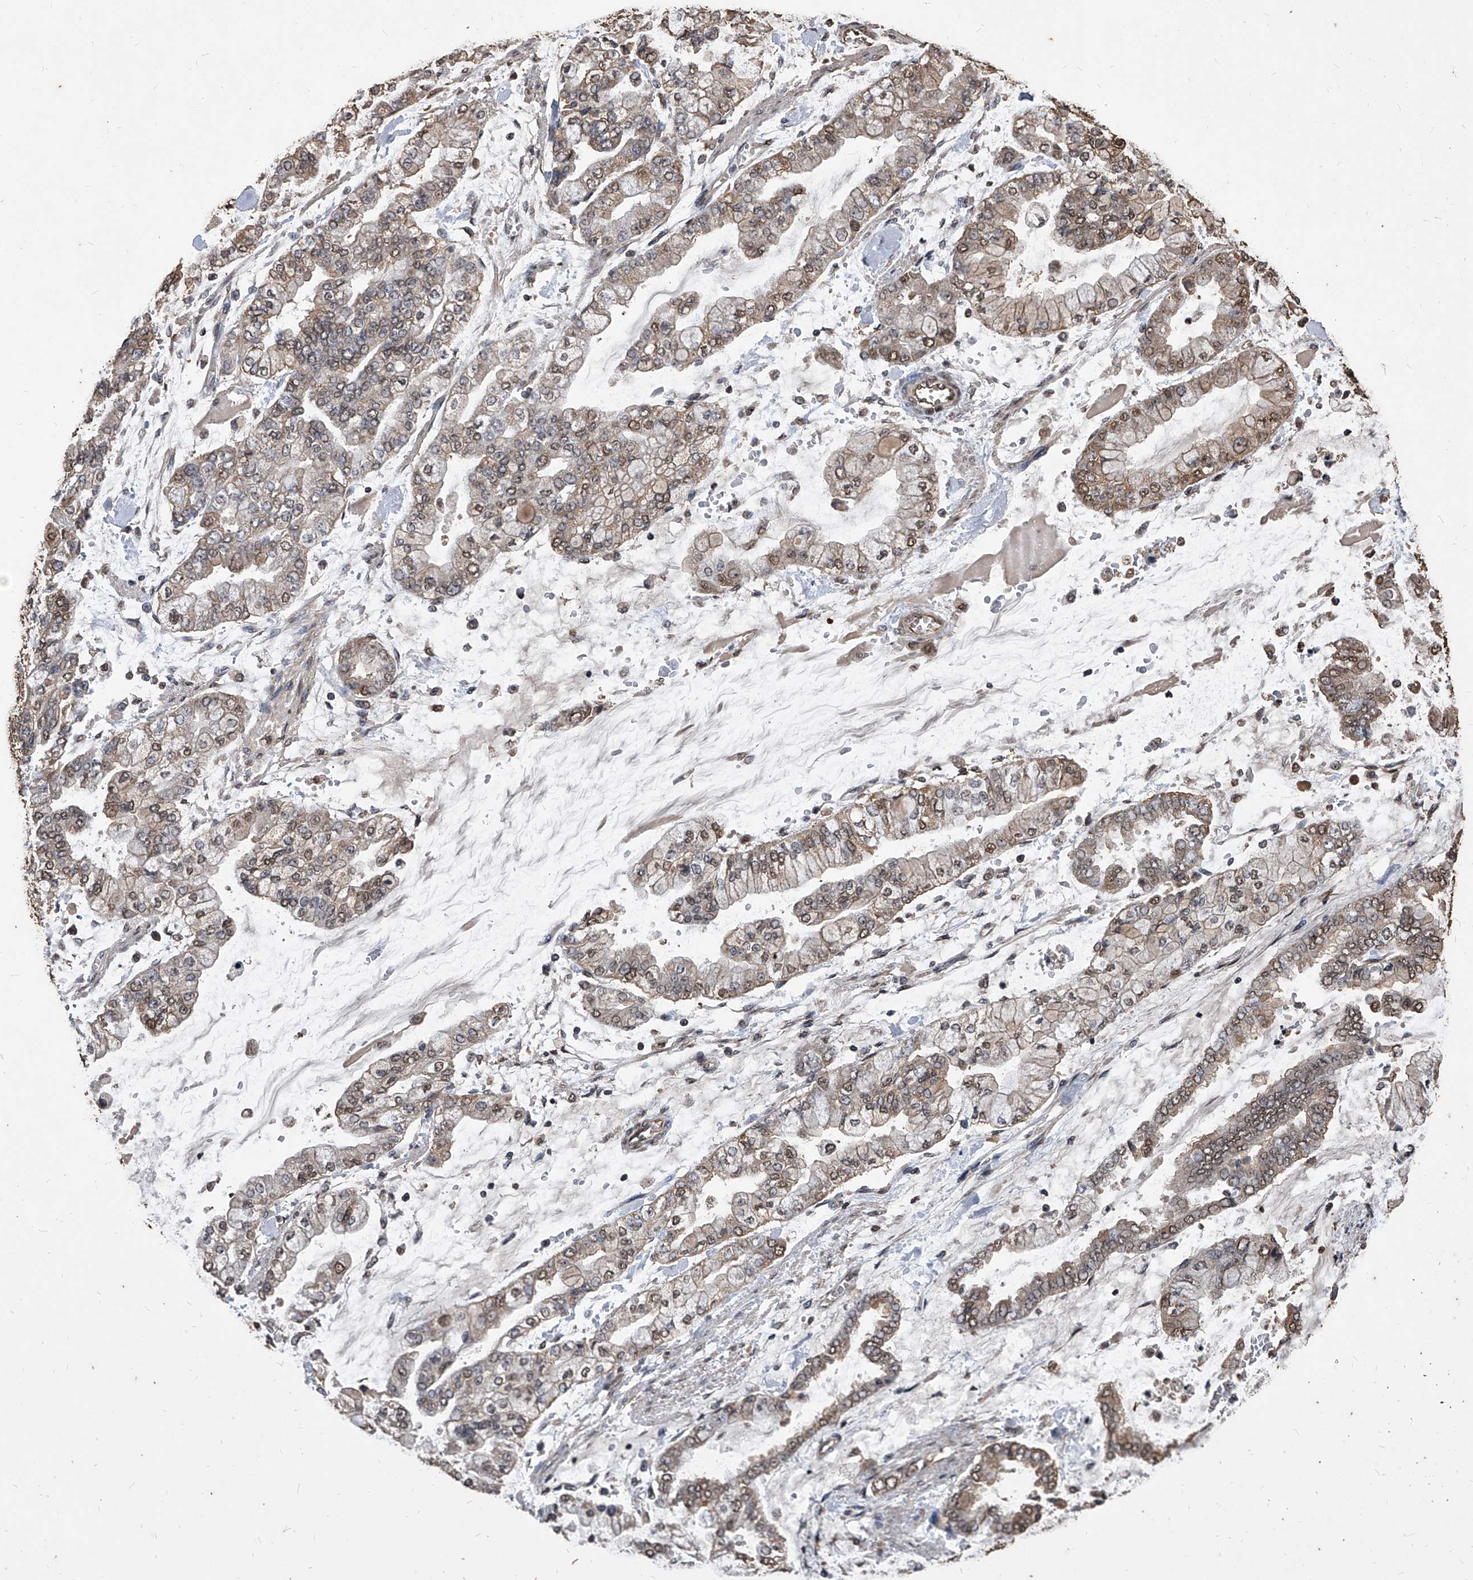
{"staining": {"intensity": "weak", "quantity": "<25%", "location": "cytoplasmic/membranous,nuclear"}, "tissue": "stomach cancer", "cell_type": "Tumor cells", "image_type": "cancer", "snomed": [{"axis": "morphology", "description": "Normal tissue, NOS"}, {"axis": "morphology", "description": "Adenocarcinoma, NOS"}, {"axis": "topography", "description": "Stomach, upper"}, {"axis": "topography", "description": "Stomach"}], "caption": "A histopathology image of stomach cancer (adenocarcinoma) stained for a protein demonstrates no brown staining in tumor cells.", "gene": "FBXL4", "patient": {"sex": "male", "age": 76}}